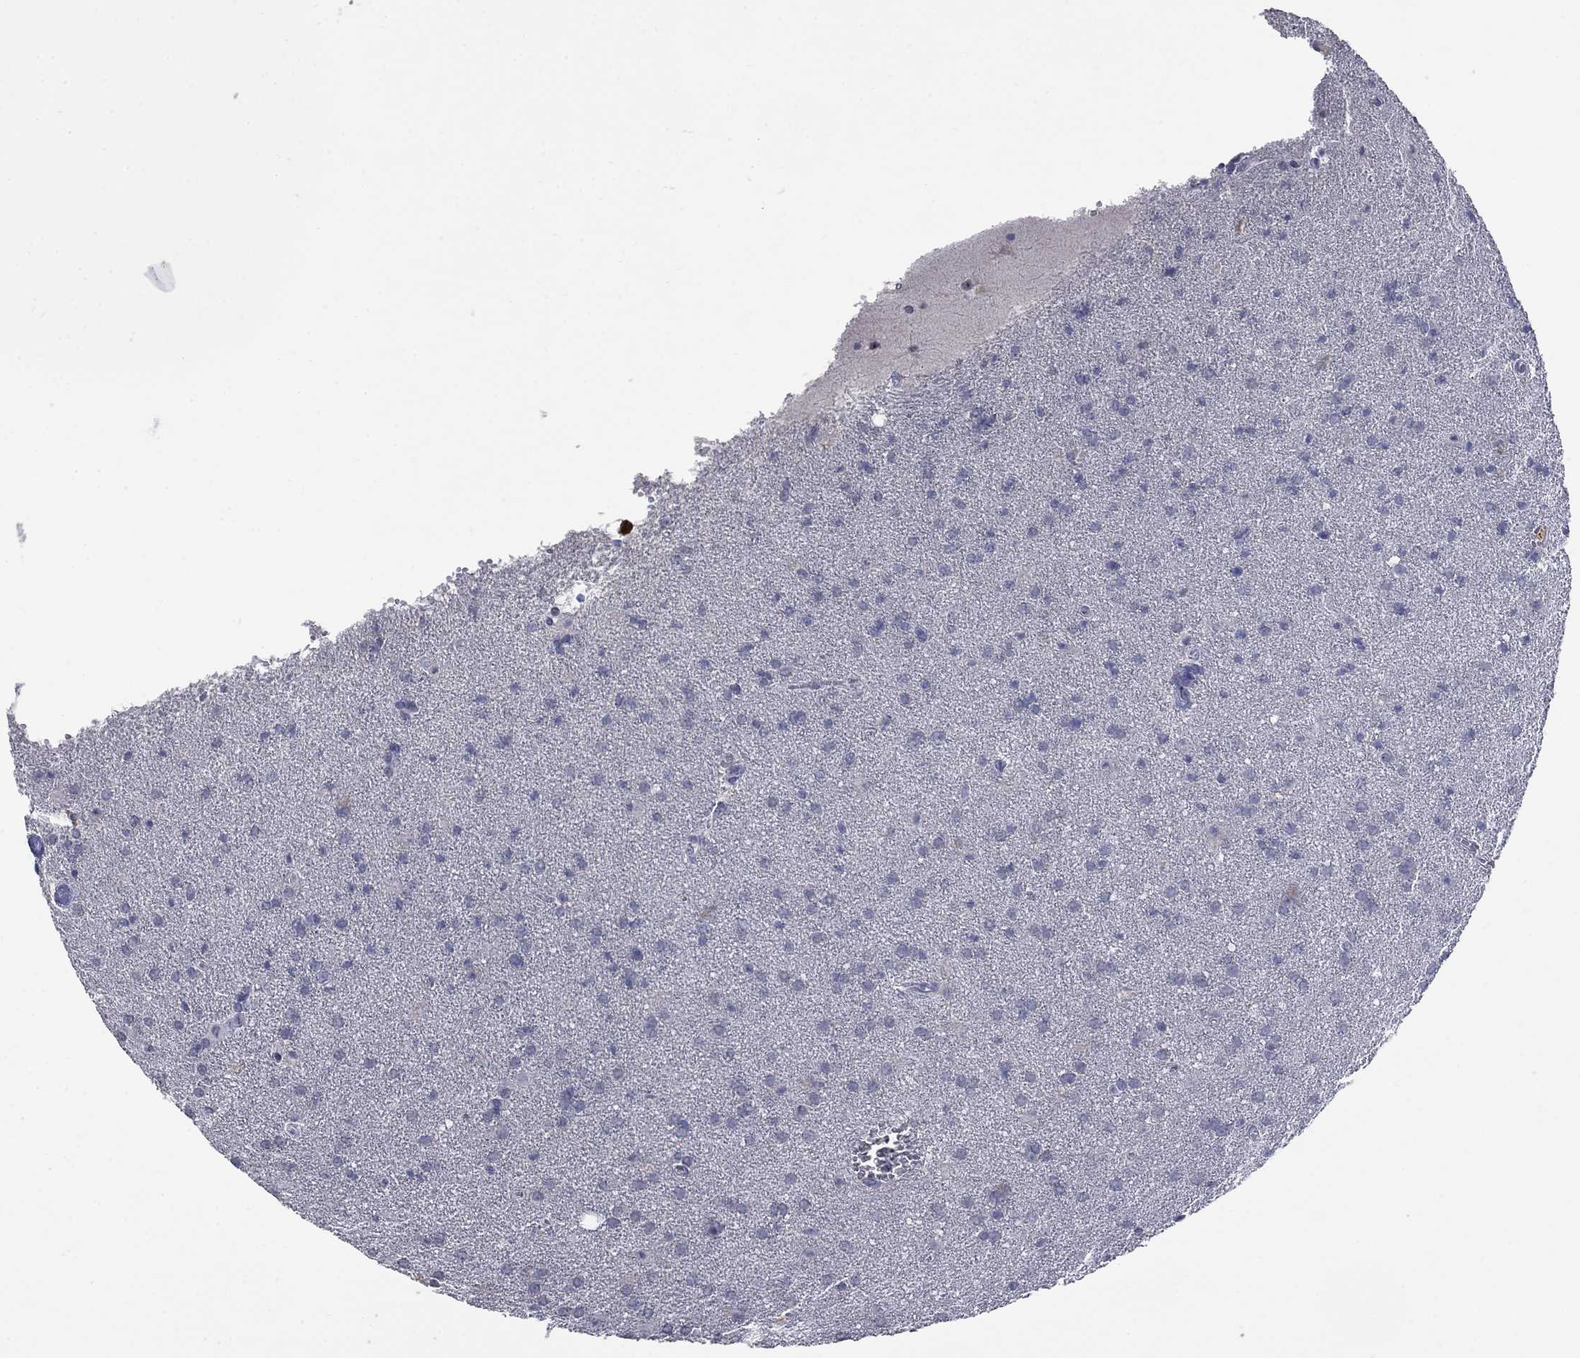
{"staining": {"intensity": "negative", "quantity": "none", "location": "none"}, "tissue": "glioma", "cell_type": "Tumor cells", "image_type": "cancer", "snomed": [{"axis": "morphology", "description": "Glioma, malignant, Low grade"}, {"axis": "topography", "description": "Brain"}], "caption": "High power microscopy image of an immunohistochemistry histopathology image of malignant glioma (low-grade), revealing no significant expression in tumor cells.", "gene": "SLC51A", "patient": {"sex": "male", "age": 58}}